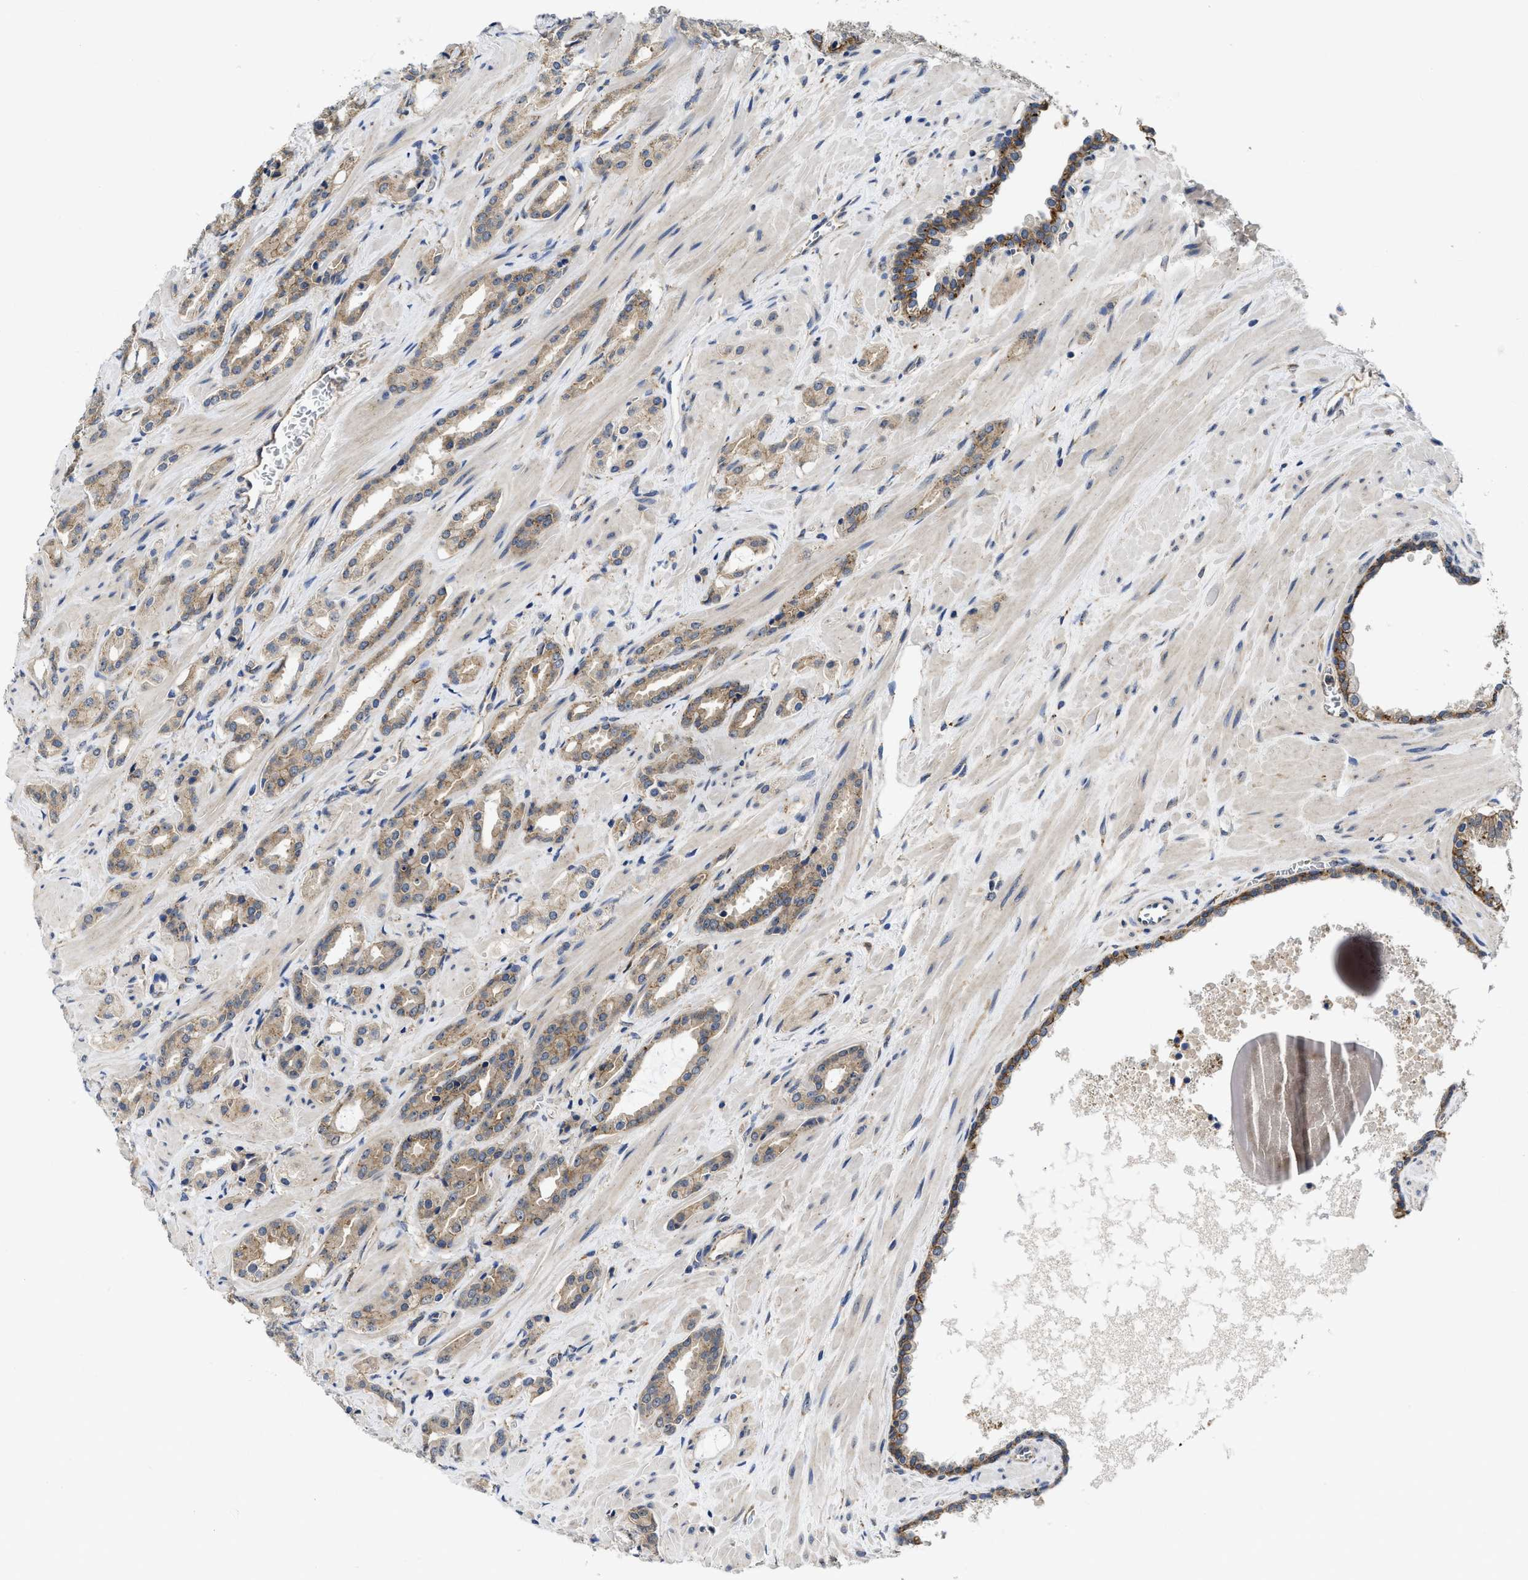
{"staining": {"intensity": "weak", "quantity": ">75%", "location": "cytoplasmic/membranous"}, "tissue": "prostate cancer", "cell_type": "Tumor cells", "image_type": "cancer", "snomed": [{"axis": "morphology", "description": "Adenocarcinoma, High grade"}, {"axis": "topography", "description": "Prostate"}], "caption": "A brown stain labels weak cytoplasmic/membranous expression of a protein in human prostate cancer (high-grade adenocarcinoma) tumor cells. The protein of interest is stained brown, and the nuclei are stained in blue (DAB IHC with brightfield microscopy, high magnification).", "gene": "PKD2", "patient": {"sex": "male", "age": 64}}